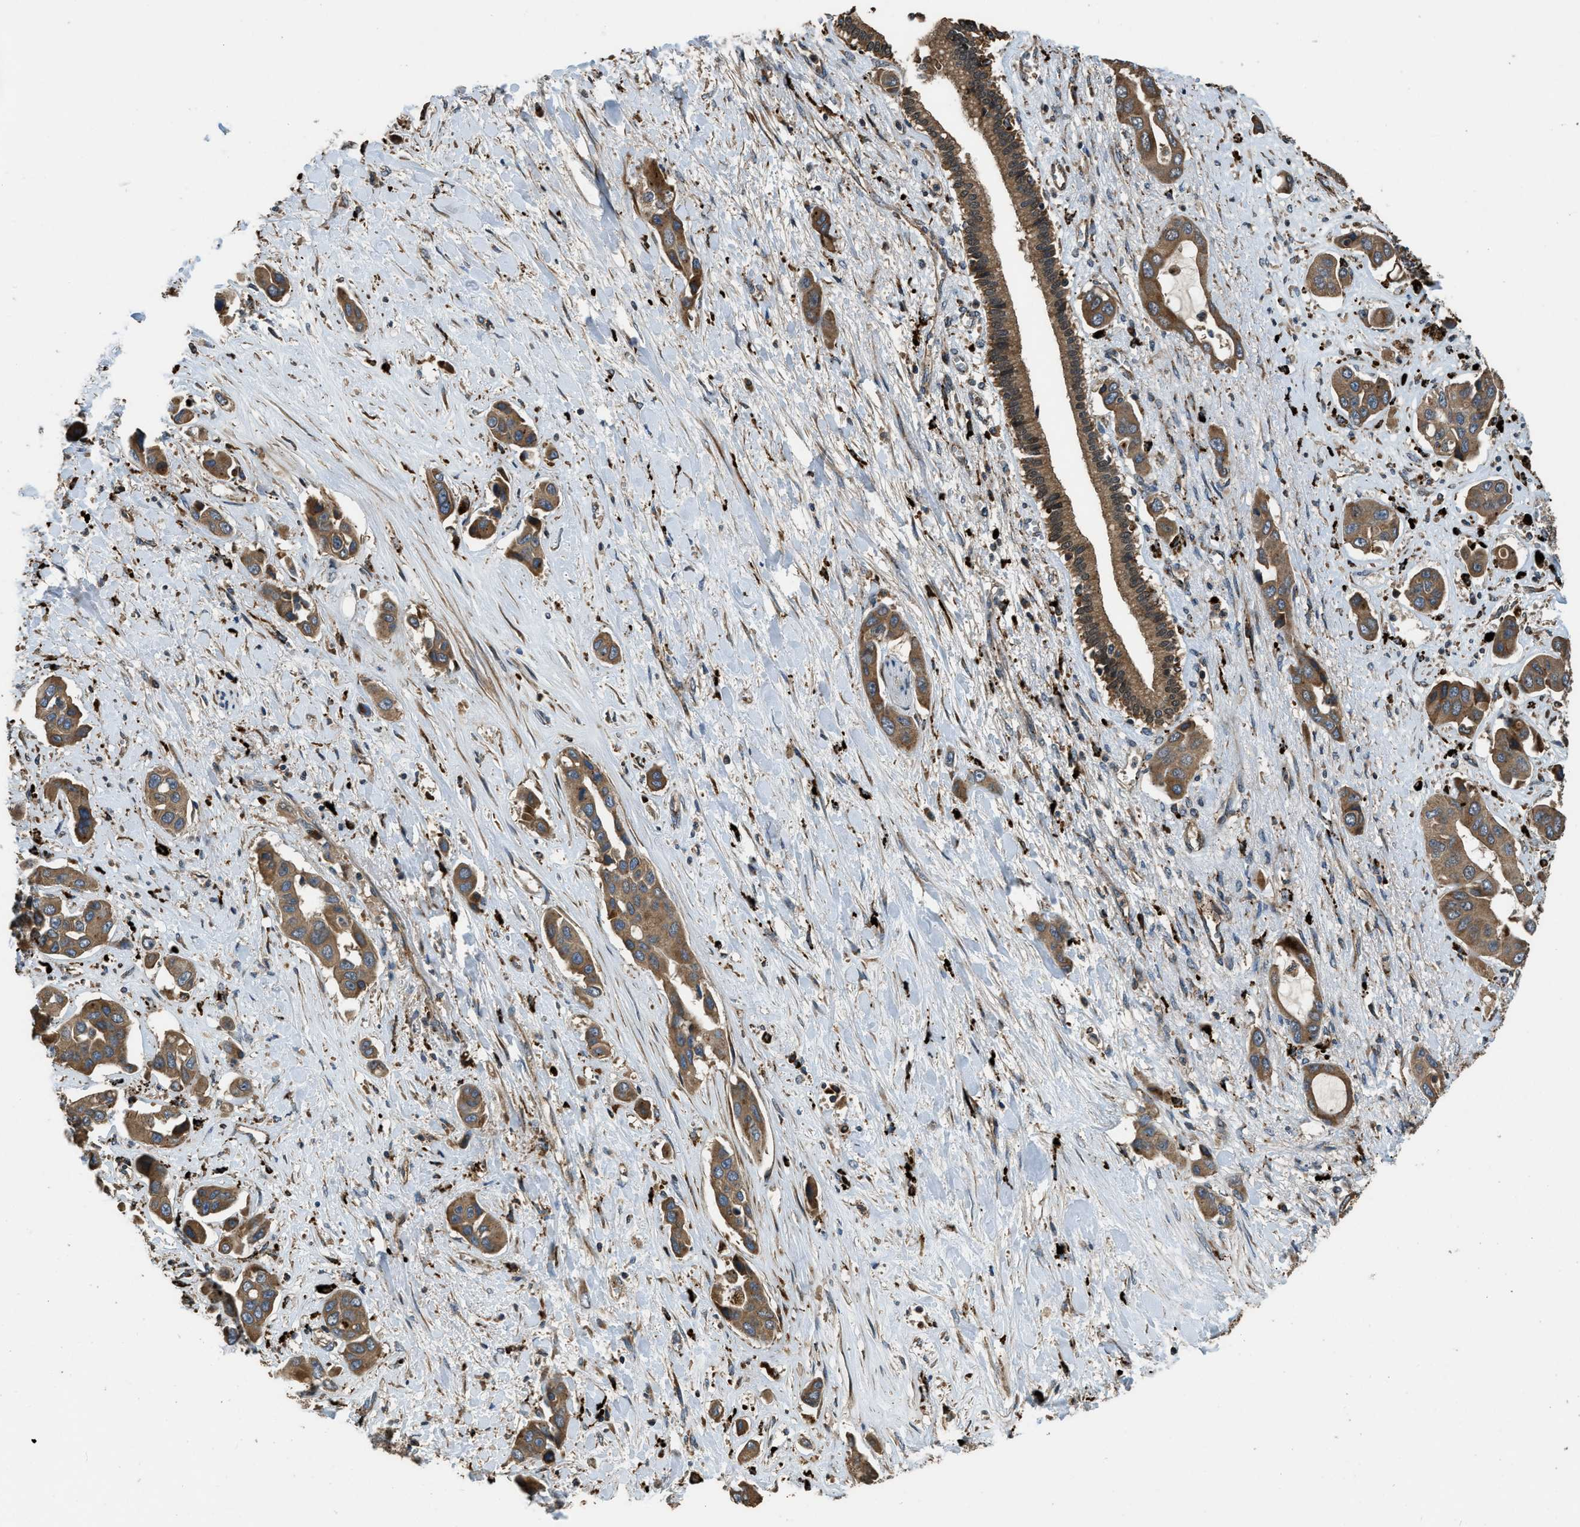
{"staining": {"intensity": "moderate", "quantity": ">75%", "location": "cytoplasmic/membranous"}, "tissue": "liver cancer", "cell_type": "Tumor cells", "image_type": "cancer", "snomed": [{"axis": "morphology", "description": "Cholangiocarcinoma"}, {"axis": "topography", "description": "Liver"}], "caption": "High-power microscopy captured an immunohistochemistry (IHC) image of cholangiocarcinoma (liver), revealing moderate cytoplasmic/membranous staining in about >75% of tumor cells.", "gene": "GGH", "patient": {"sex": "female", "age": 52}}